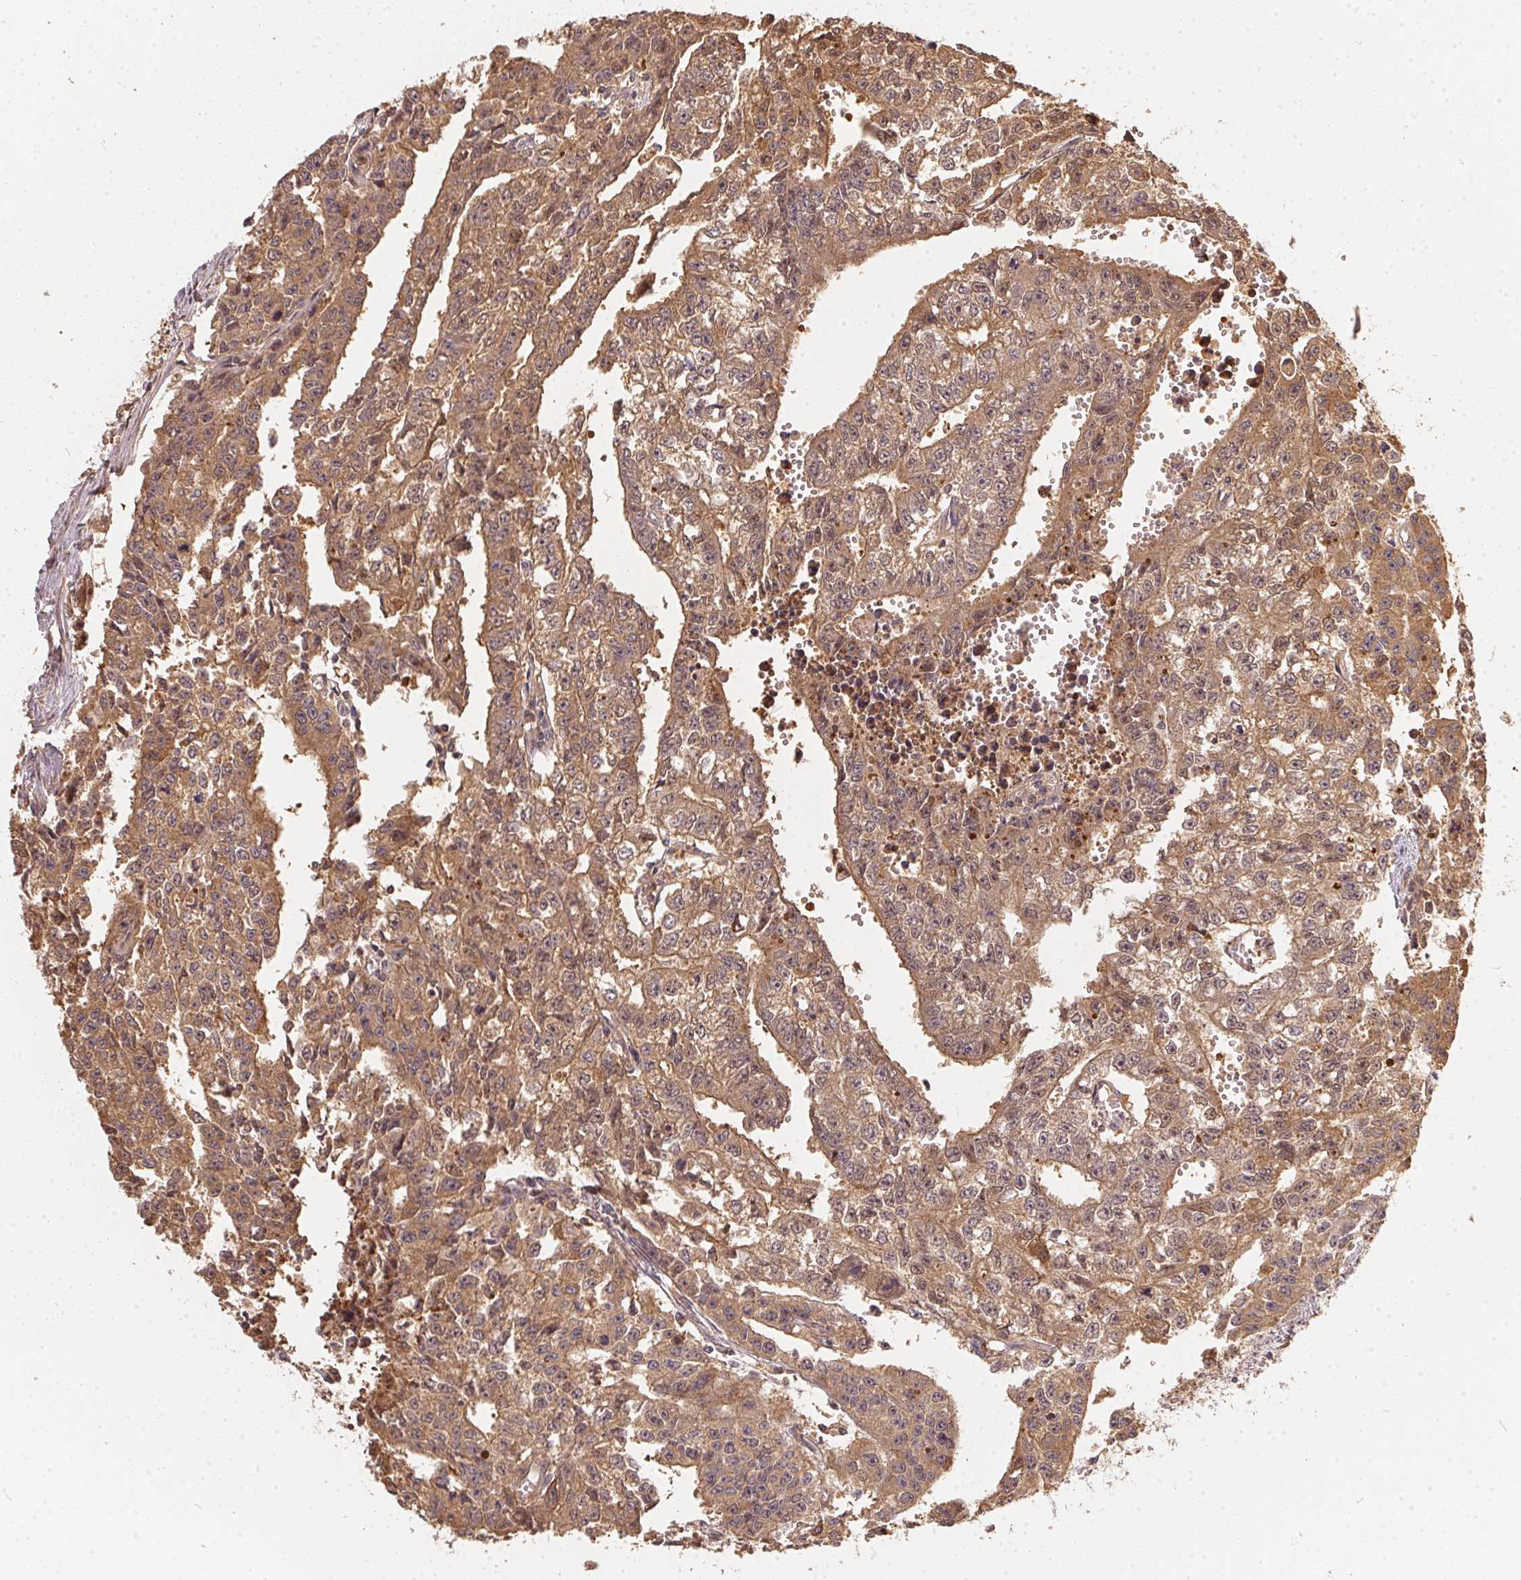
{"staining": {"intensity": "moderate", "quantity": ">75%", "location": "cytoplasmic/membranous"}, "tissue": "testis cancer", "cell_type": "Tumor cells", "image_type": "cancer", "snomed": [{"axis": "morphology", "description": "Carcinoma, Embryonal, NOS"}, {"axis": "morphology", "description": "Teratoma, malignant, NOS"}, {"axis": "topography", "description": "Testis"}], "caption": "Tumor cells exhibit moderate cytoplasmic/membranous positivity in approximately >75% of cells in testis cancer (teratoma (malignant)).", "gene": "BLMH", "patient": {"sex": "male", "age": 24}}